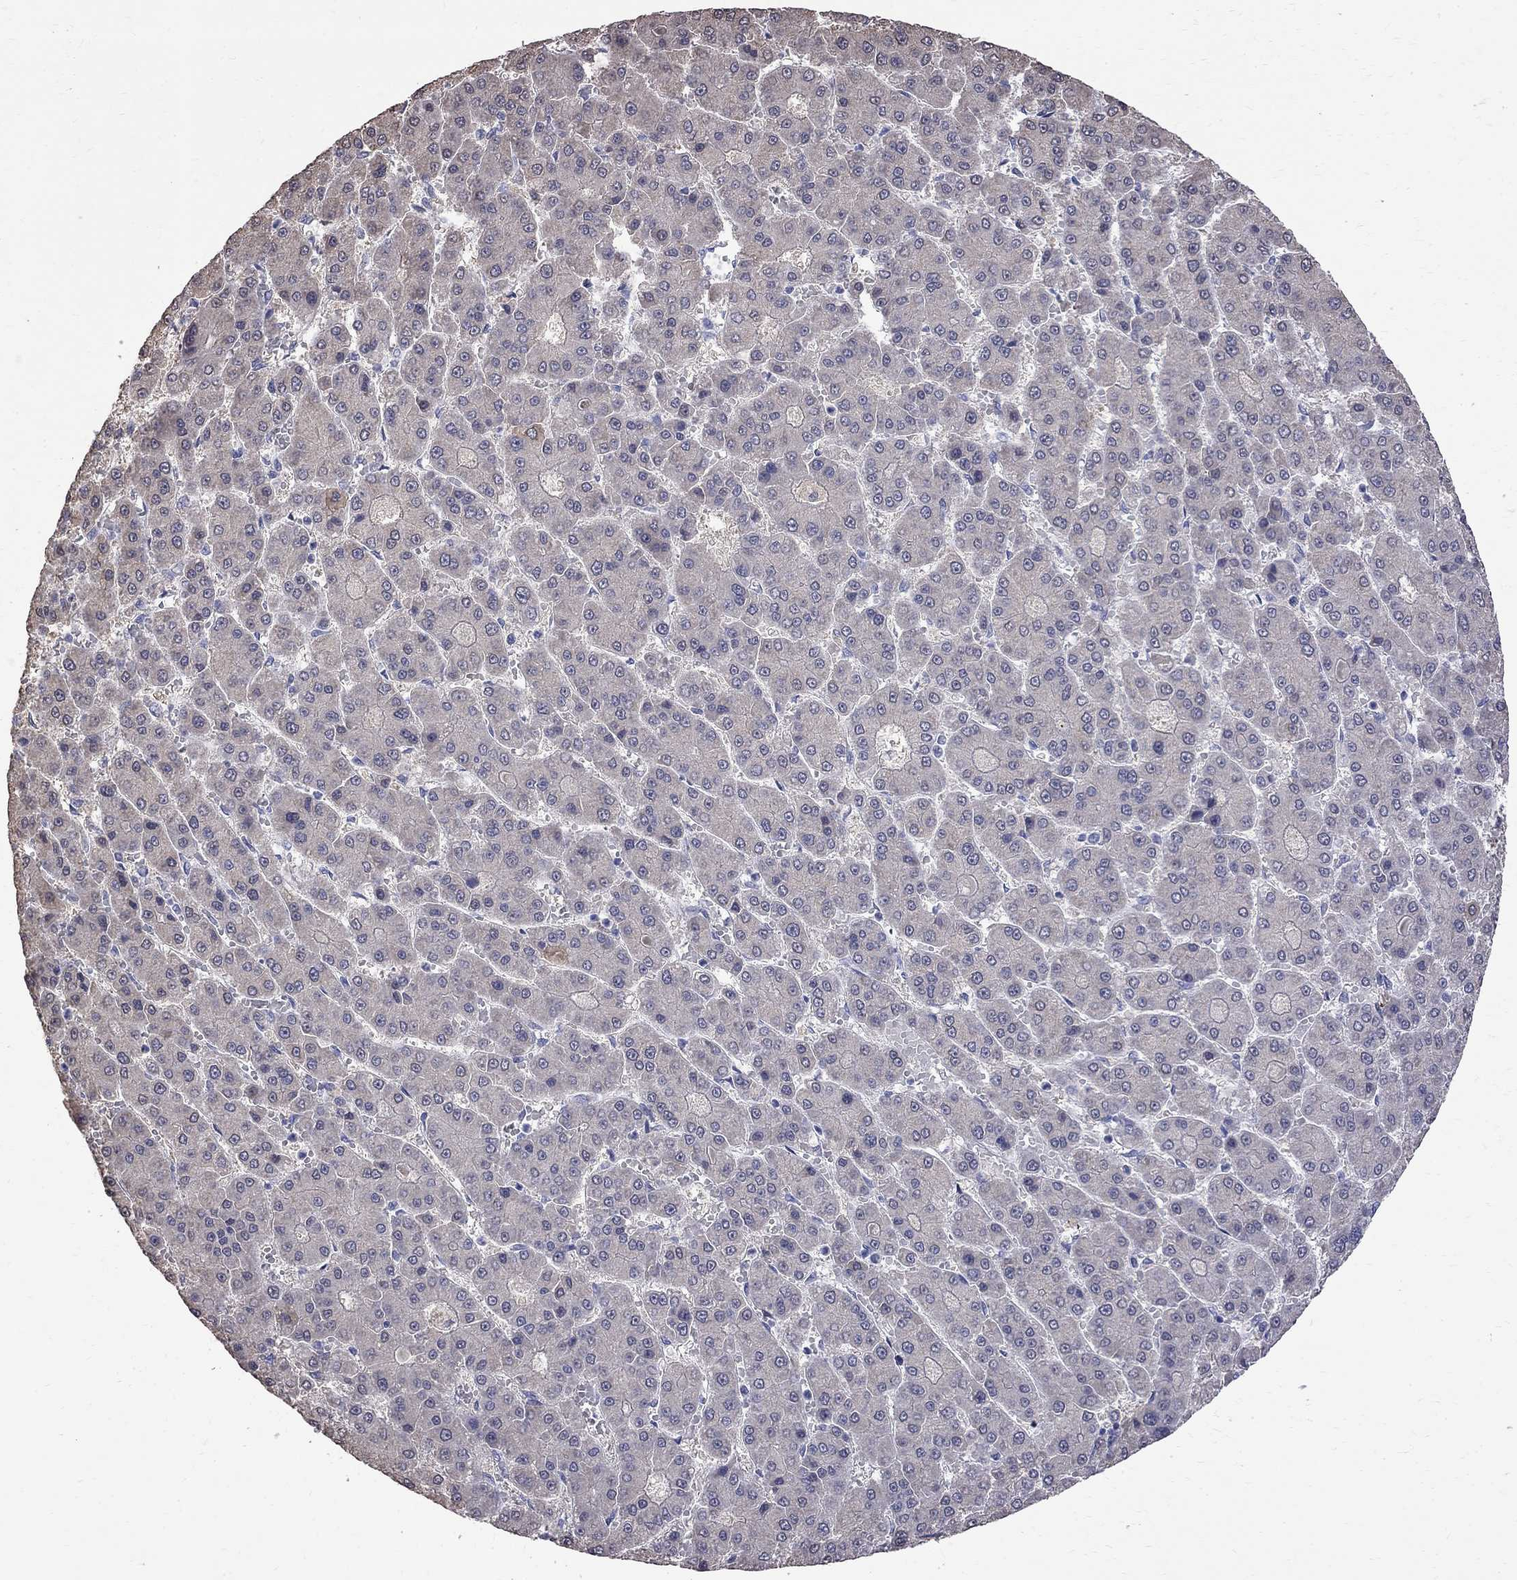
{"staining": {"intensity": "negative", "quantity": "none", "location": "none"}, "tissue": "liver cancer", "cell_type": "Tumor cells", "image_type": "cancer", "snomed": [{"axis": "morphology", "description": "Carcinoma, Hepatocellular, NOS"}, {"axis": "topography", "description": "Liver"}], "caption": "Histopathology image shows no significant protein positivity in tumor cells of liver hepatocellular carcinoma. The staining is performed using DAB brown chromogen with nuclei counter-stained in using hematoxylin.", "gene": "CKAP2", "patient": {"sex": "male", "age": 70}}